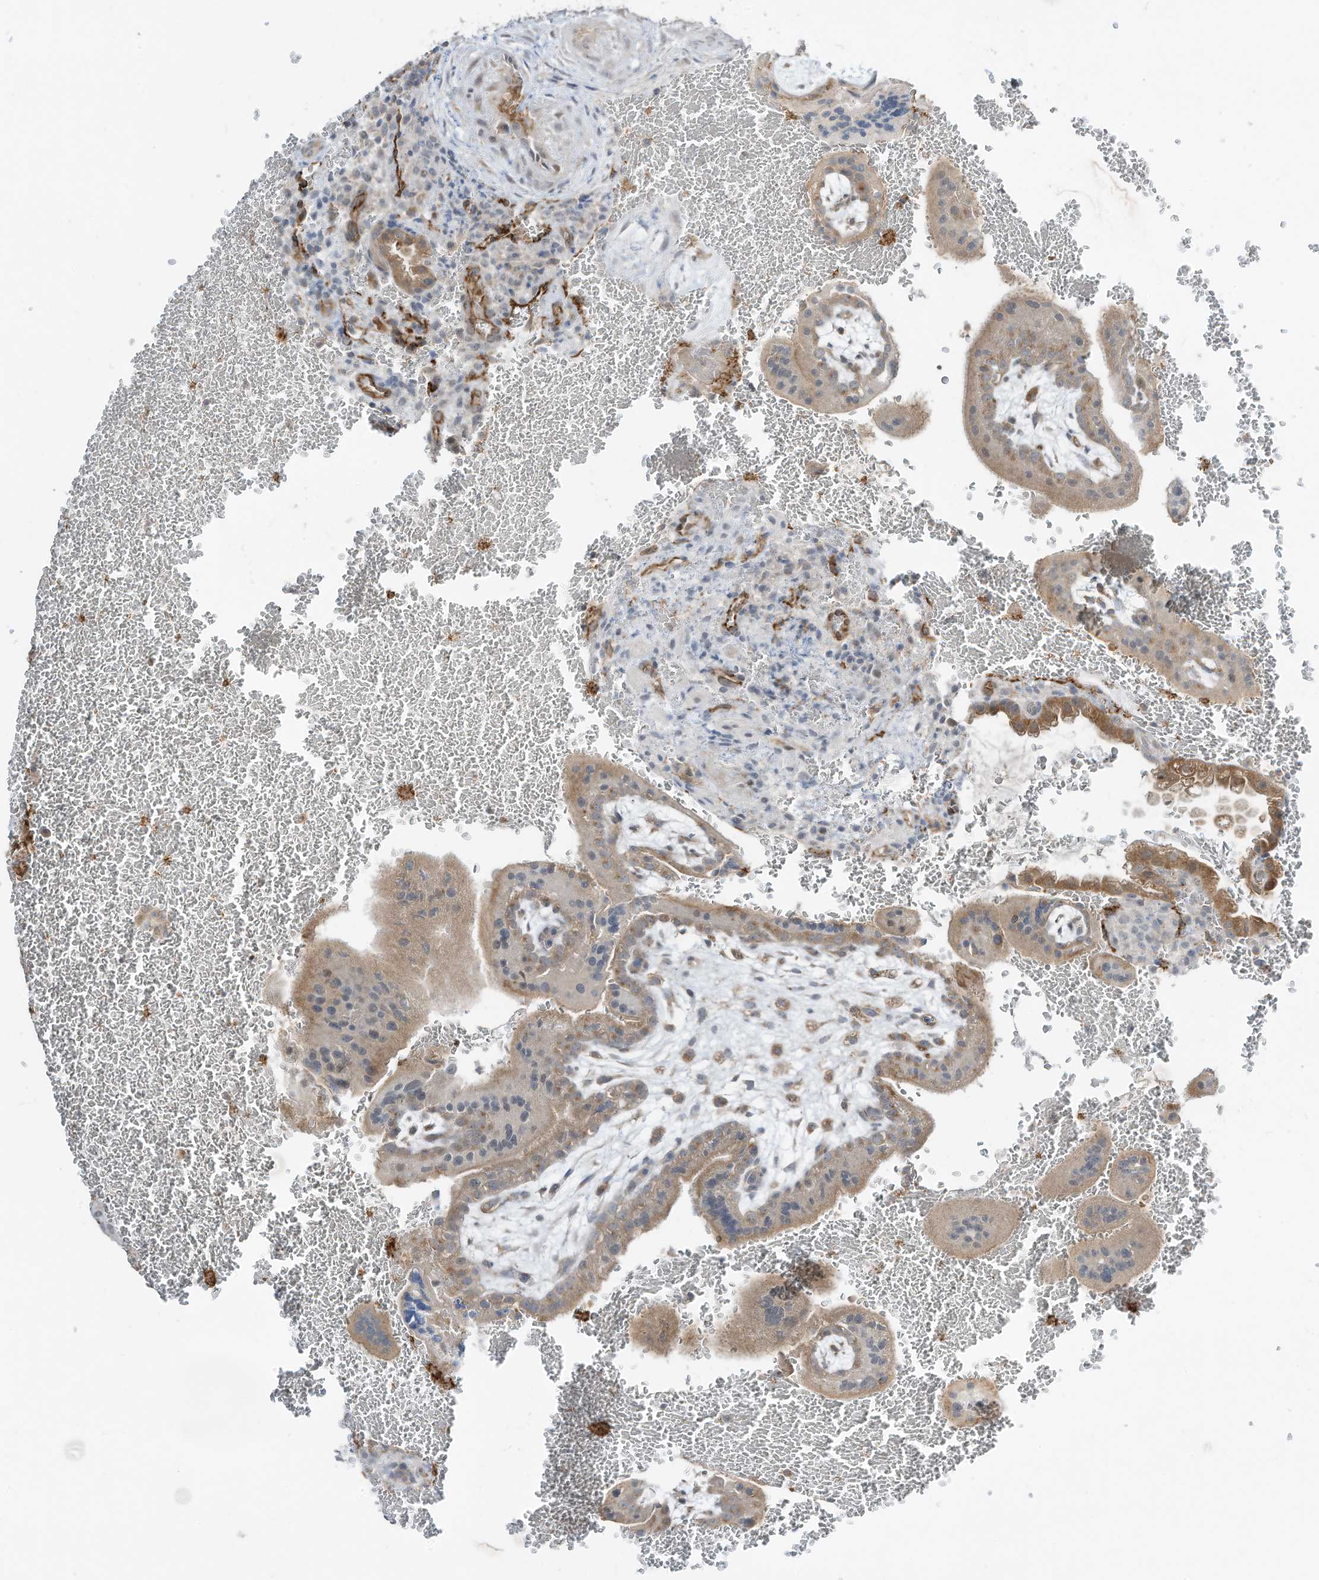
{"staining": {"intensity": "moderate", "quantity": "25%-75%", "location": "cytoplasmic/membranous"}, "tissue": "placenta", "cell_type": "Trophoblastic cells", "image_type": "normal", "snomed": [{"axis": "morphology", "description": "Normal tissue, NOS"}, {"axis": "topography", "description": "Placenta"}], "caption": "Immunohistochemical staining of unremarkable placenta demonstrates 25%-75% levels of moderate cytoplasmic/membranous protein positivity in about 25%-75% of trophoblastic cells.", "gene": "DZIP3", "patient": {"sex": "female", "age": 35}}